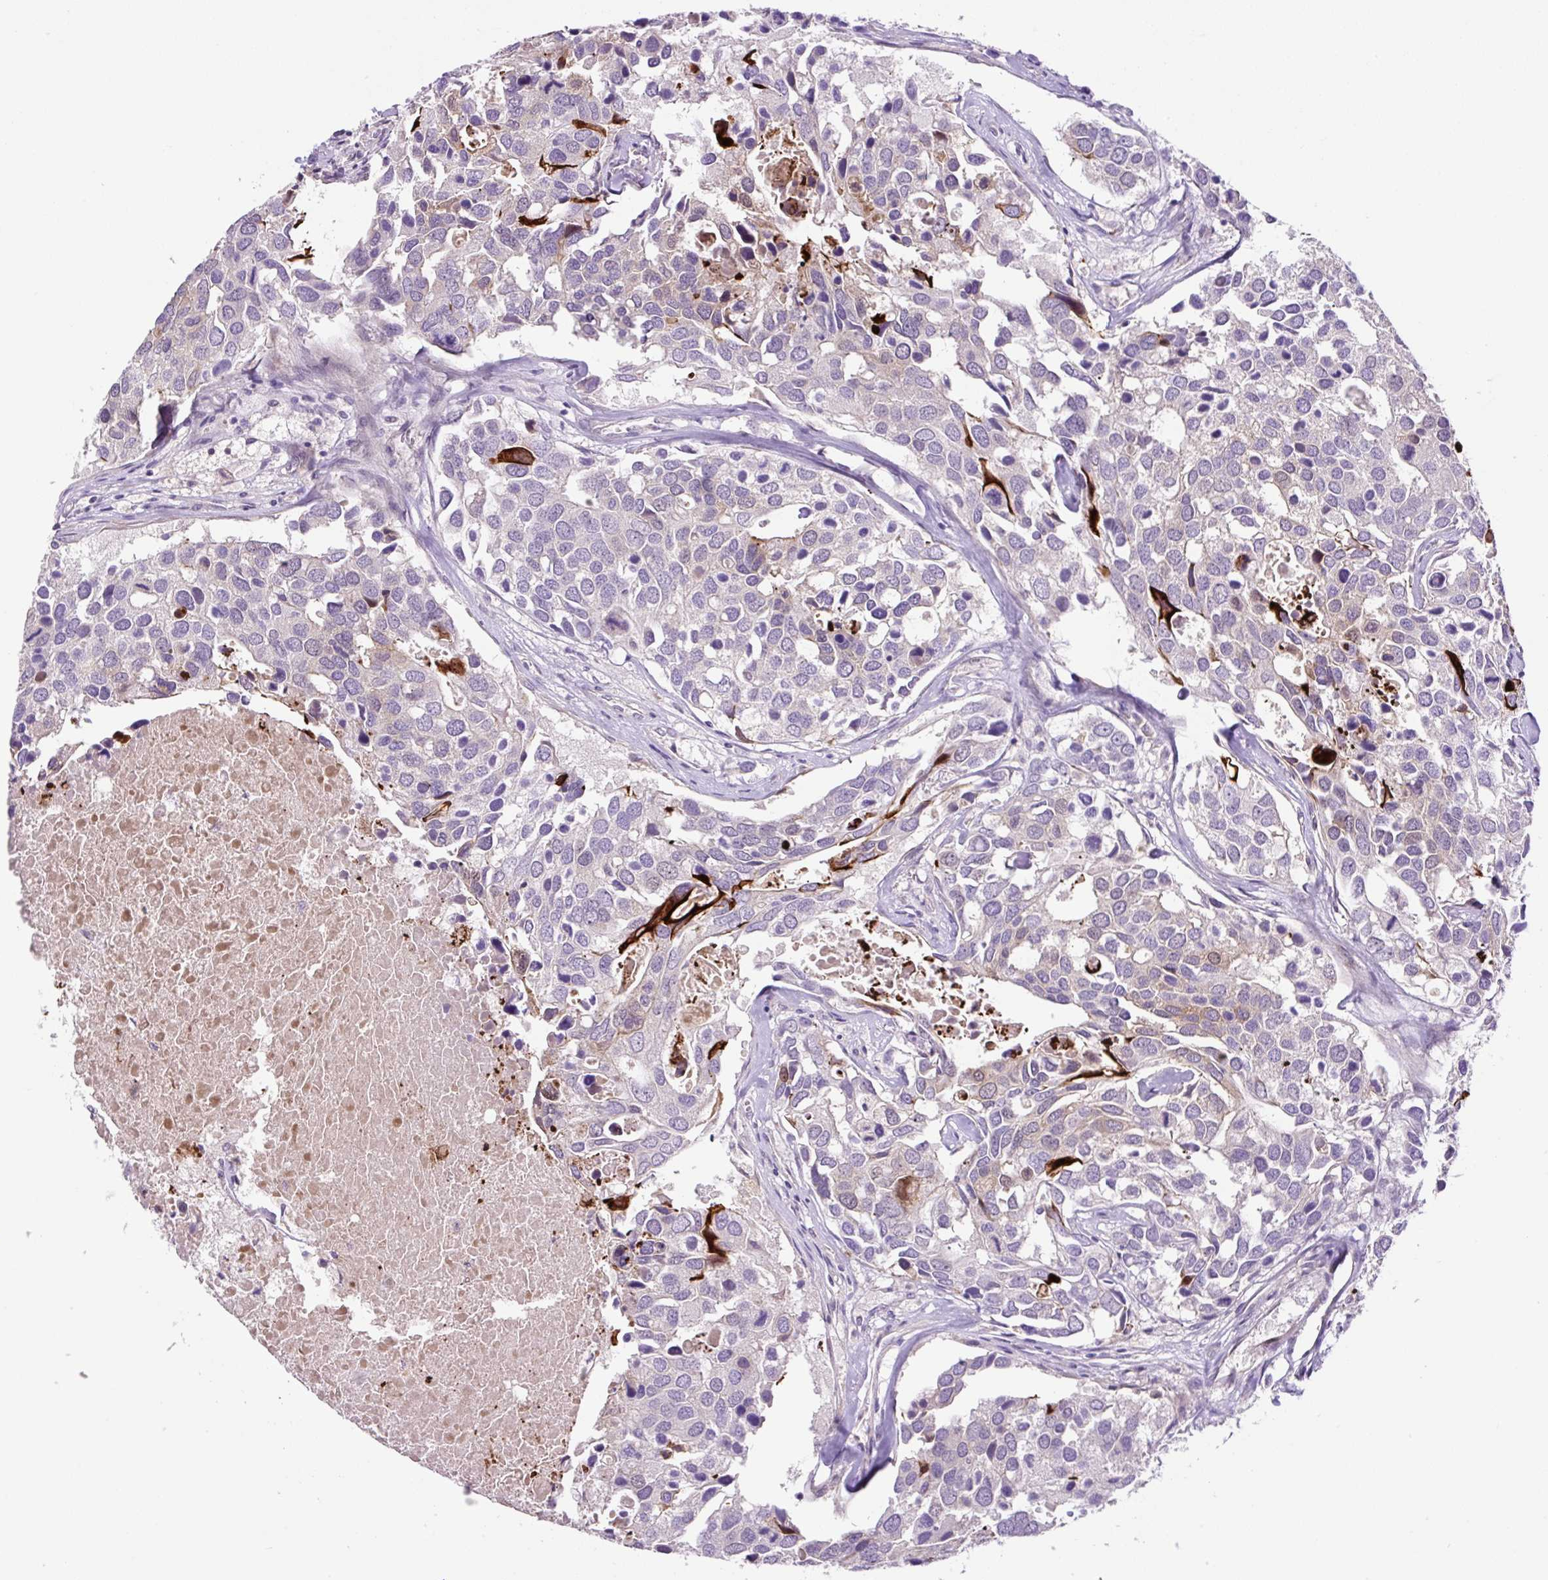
{"staining": {"intensity": "strong", "quantity": "<25%", "location": "cytoplasmic/membranous"}, "tissue": "breast cancer", "cell_type": "Tumor cells", "image_type": "cancer", "snomed": [{"axis": "morphology", "description": "Duct carcinoma"}, {"axis": "topography", "description": "Breast"}], "caption": "DAB immunohistochemical staining of human breast cancer displays strong cytoplasmic/membranous protein expression in about <25% of tumor cells. (DAB (3,3'-diaminobenzidine) IHC with brightfield microscopy, high magnification).", "gene": "OGDHL", "patient": {"sex": "female", "age": 83}}